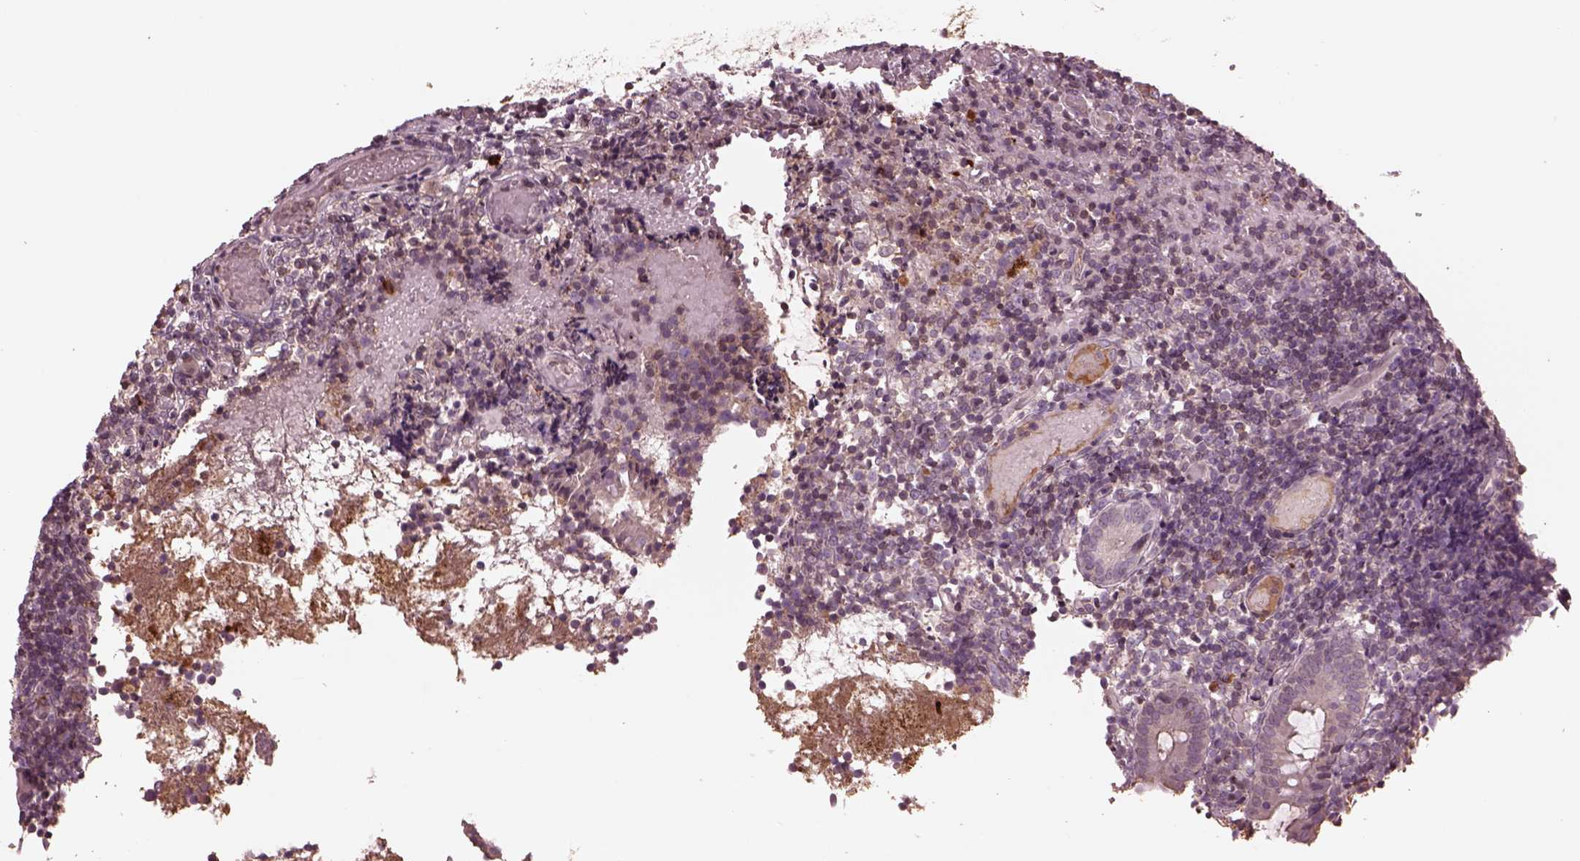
{"staining": {"intensity": "negative", "quantity": "none", "location": "none"}, "tissue": "appendix", "cell_type": "Glandular cells", "image_type": "normal", "snomed": [{"axis": "morphology", "description": "Normal tissue, NOS"}, {"axis": "topography", "description": "Appendix"}], "caption": "Immunohistochemical staining of benign human appendix shows no significant staining in glandular cells.", "gene": "PTX4", "patient": {"sex": "female", "age": 32}}